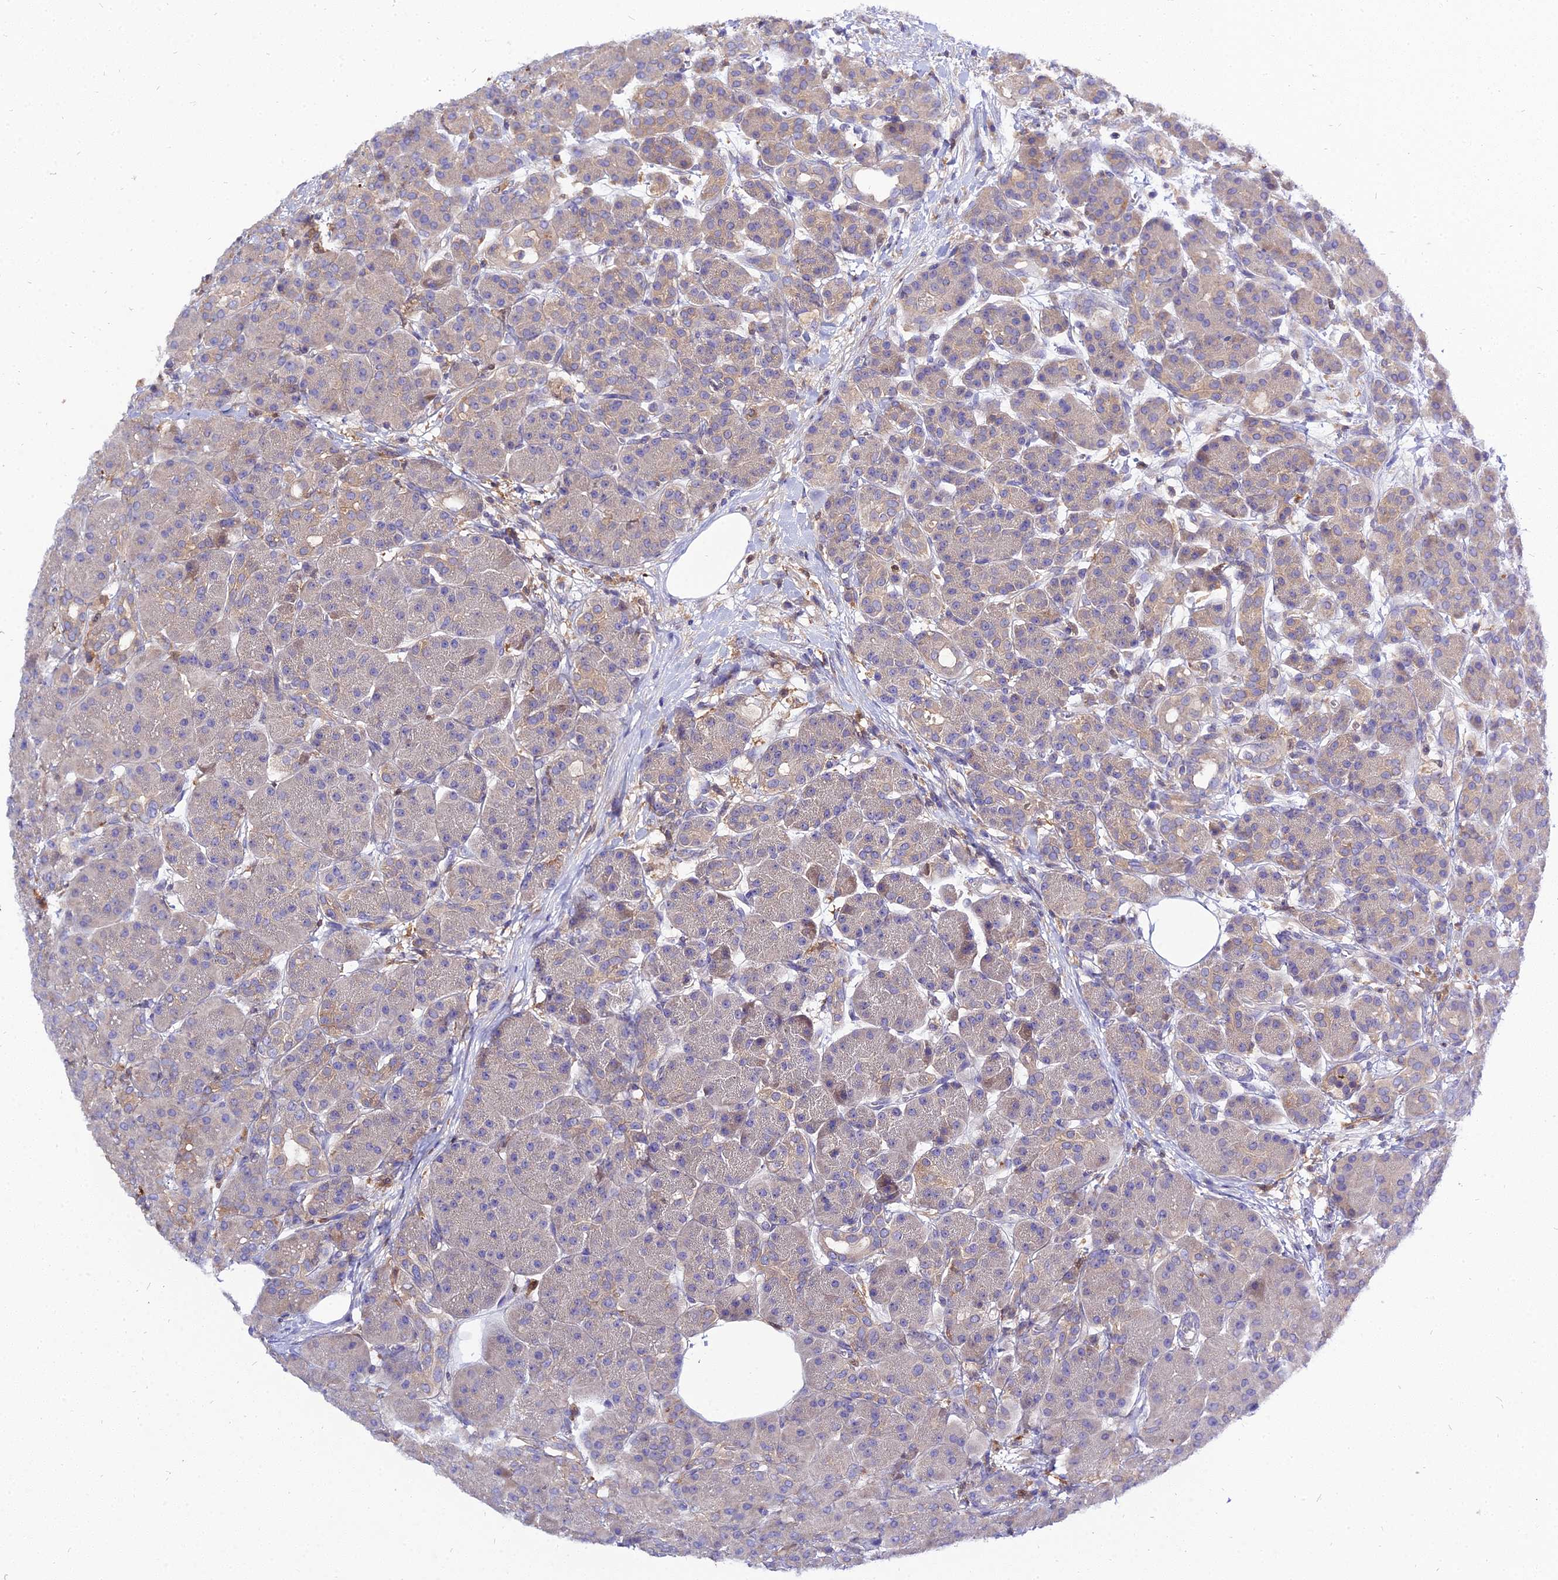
{"staining": {"intensity": "weak", "quantity": "<25%", "location": "cytoplasmic/membranous"}, "tissue": "pancreas", "cell_type": "Exocrine glandular cells", "image_type": "normal", "snomed": [{"axis": "morphology", "description": "Normal tissue, NOS"}, {"axis": "topography", "description": "Pancreas"}], "caption": "This is an immunohistochemistry micrograph of benign human pancreas. There is no expression in exocrine glandular cells.", "gene": "C2orf69", "patient": {"sex": "male", "age": 63}}